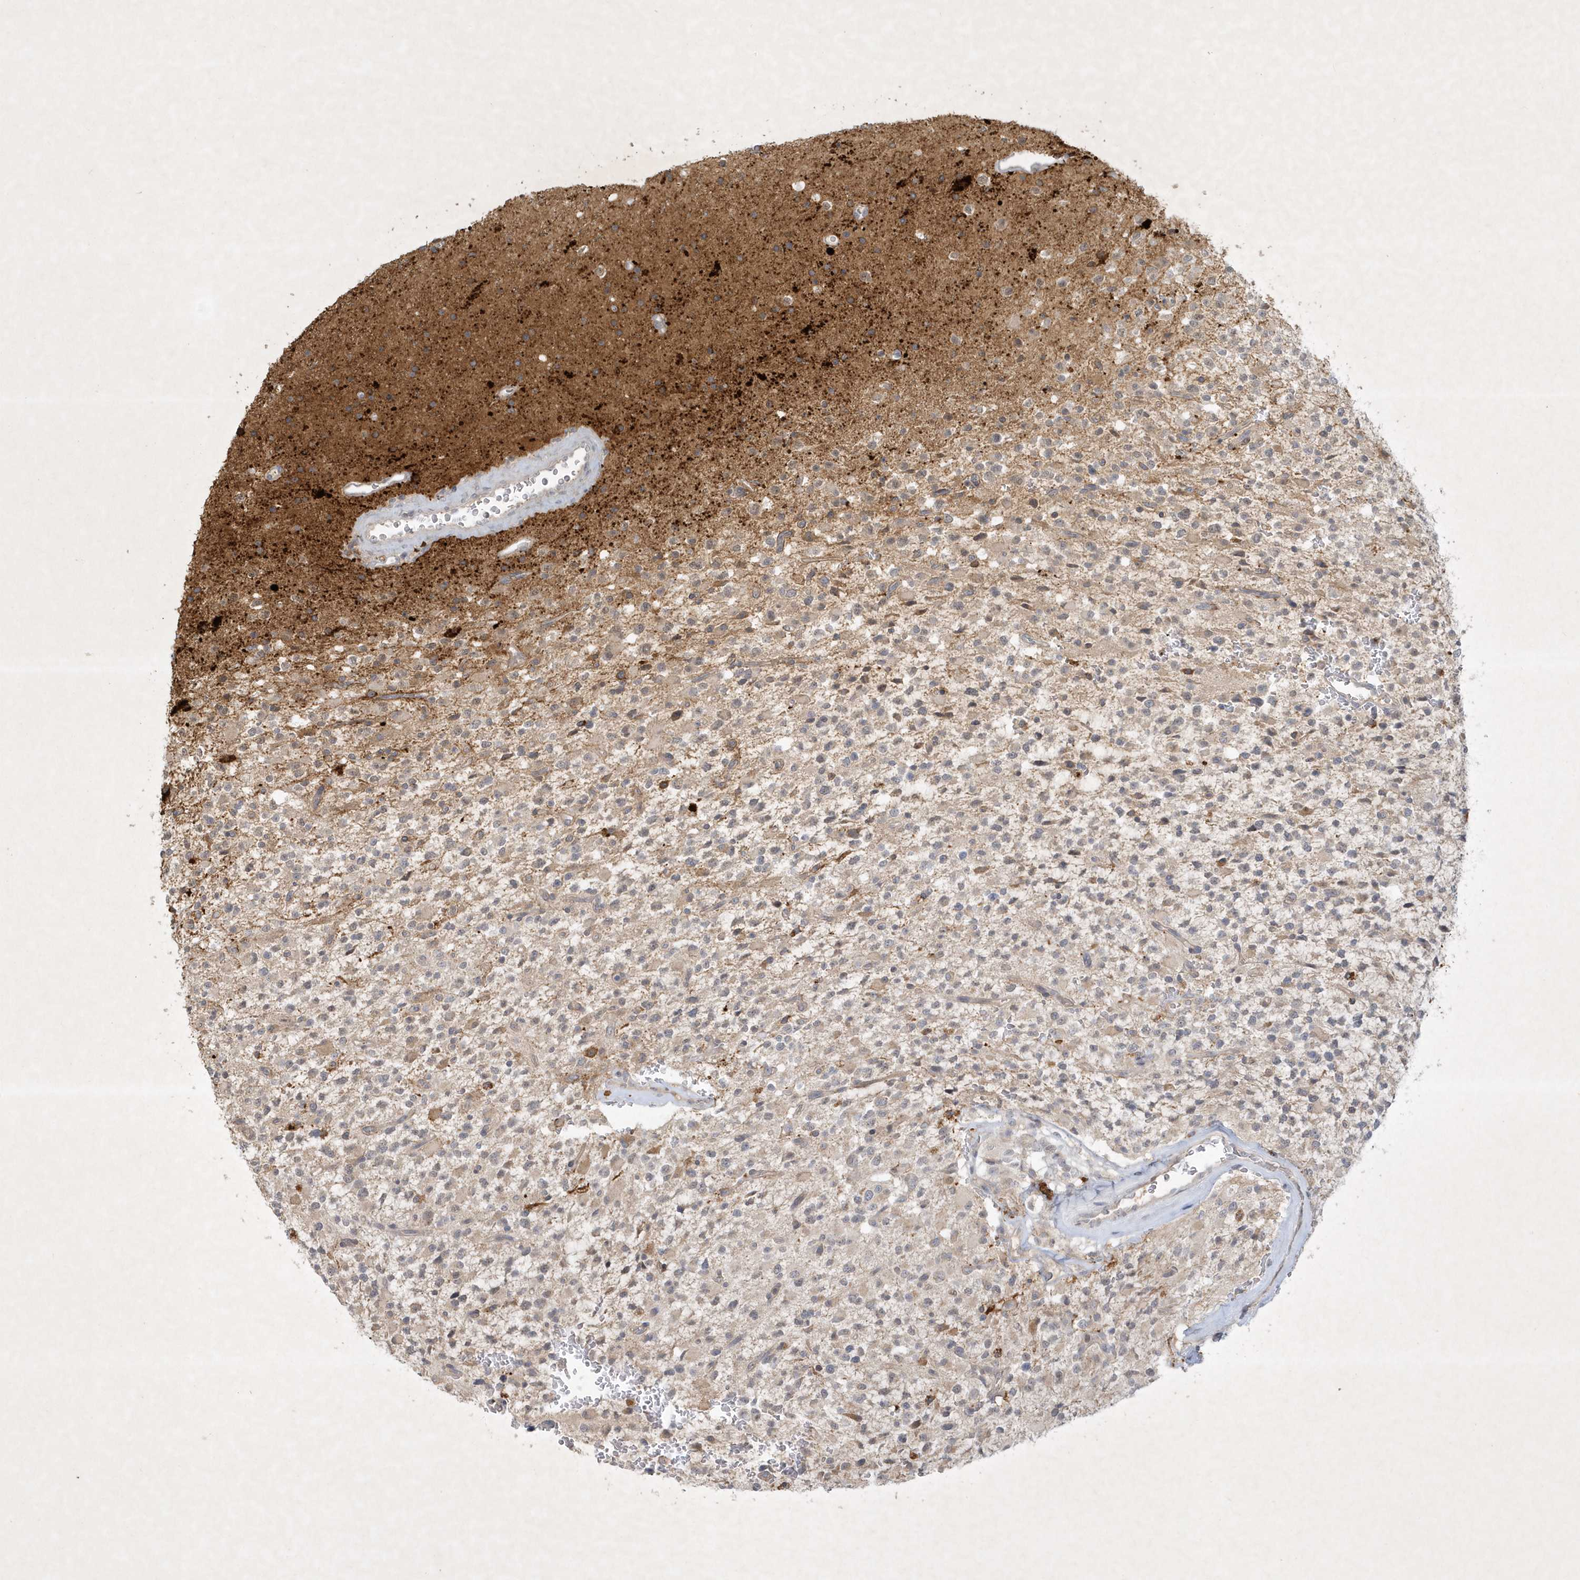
{"staining": {"intensity": "negative", "quantity": "none", "location": "none"}, "tissue": "glioma", "cell_type": "Tumor cells", "image_type": "cancer", "snomed": [{"axis": "morphology", "description": "Glioma, malignant, High grade"}, {"axis": "topography", "description": "Brain"}], "caption": "High power microscopy image of an IHC micrograph of glioma, revealing no significant positivity in tumor cells. (Stains: DAB immunohistochemistry with hematoxylin counter stain, Microscopy: brightfield microscopy at high magnification).", "gene": "THG1L", "patient": {"sex": "male", "age": 34}}